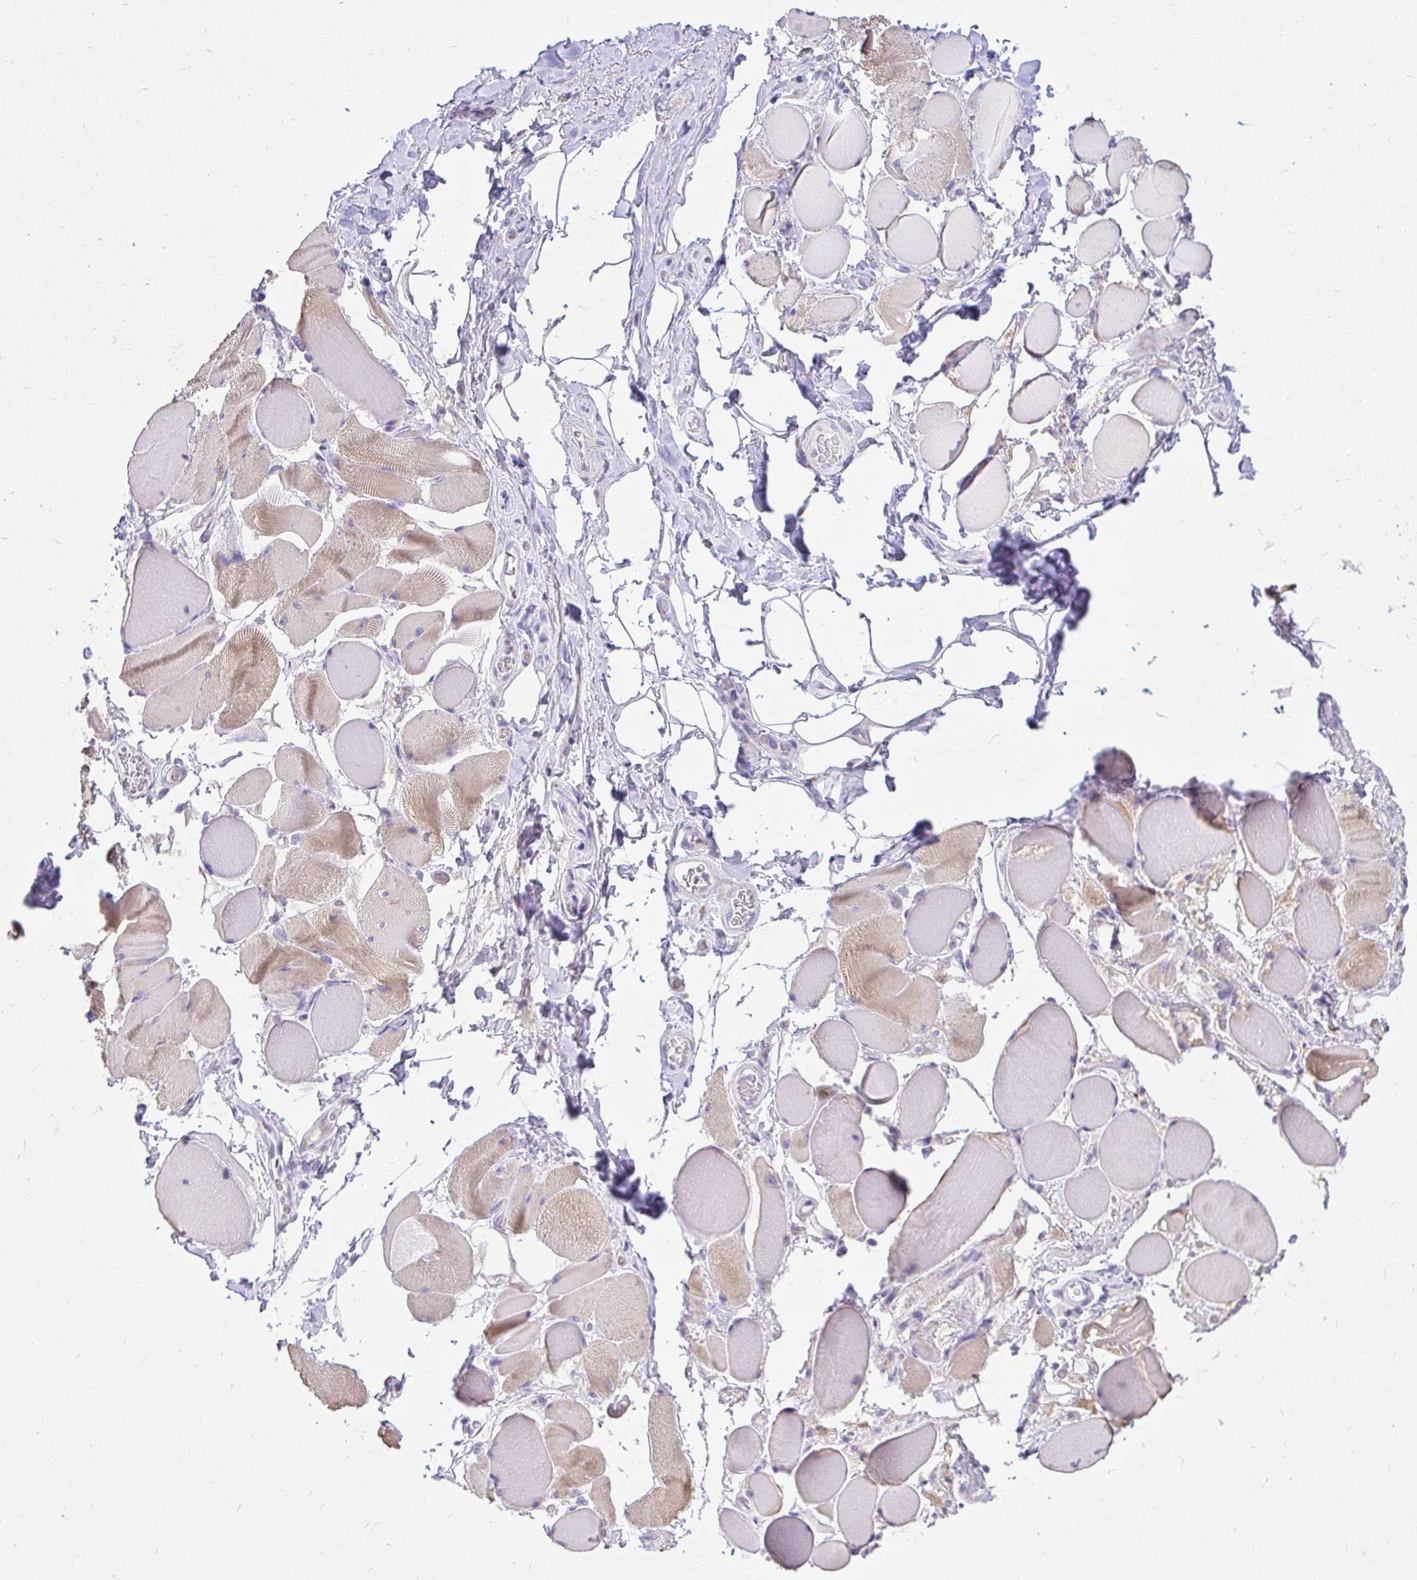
{"staining": {"intensity": "moderate", "quantity": "25%-75%", "location": "cytoplasmic/membranous"}, "tissue": "skeletal muscle", "cell_type": "Myocytes", "image_type": "normal", "snomed": [{"axis": "morphology", "description": "Normal tissue, NOS"}, {"axis": "topography", "description": "Skeletal muscle"}, {"axis": "topography", "description": "Anal"}, {"axis": "topography", "description": "Peripheral nerve tissue"}], "caption": "This photomicrograph displays unremarkable skeletal muscle stained with IHC to label a protein in brown. The cytoplasmic/membranous of myocytes show moderate positivity for the protein. Nuclei are counter-stained blue.", "gene": "PKN3", "patient": {"sex": "male", "age": 53}}